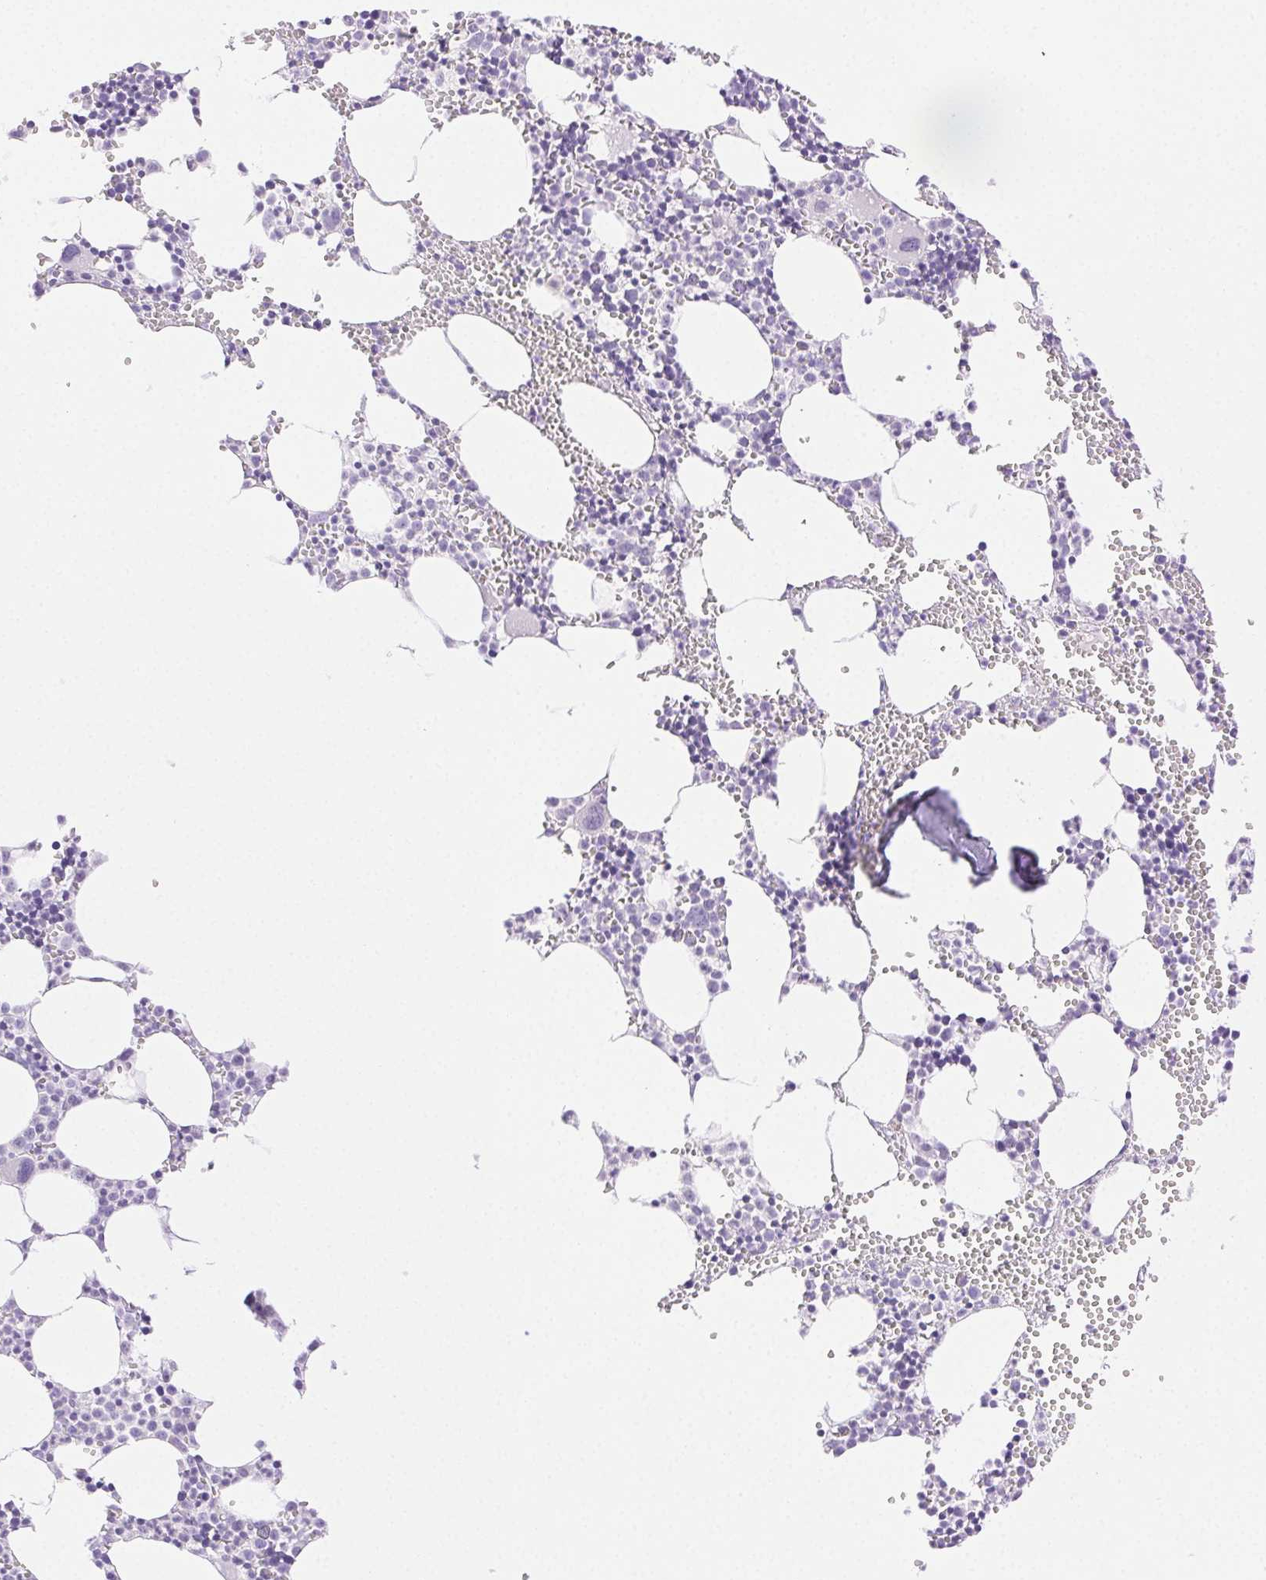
{"staining": {"intensity": "negative", "quantity": "none", "location": "none"}, "tissue": "bone marrow", "cell_type": "Hematopoietic cells", "image_type": "normal", "snomed": [{"axis": "morphology", "description": "Normal tissue, NOS"}, {"axis": "topography", "description": "Bone marrow"}], "caption": "IHC image of benign bone marrow stained for a protein (brown), which exhibits no staining in hematopoietic cells.", "gene": "SPACA4", "patient": {"sex": "male", "age": 89}}